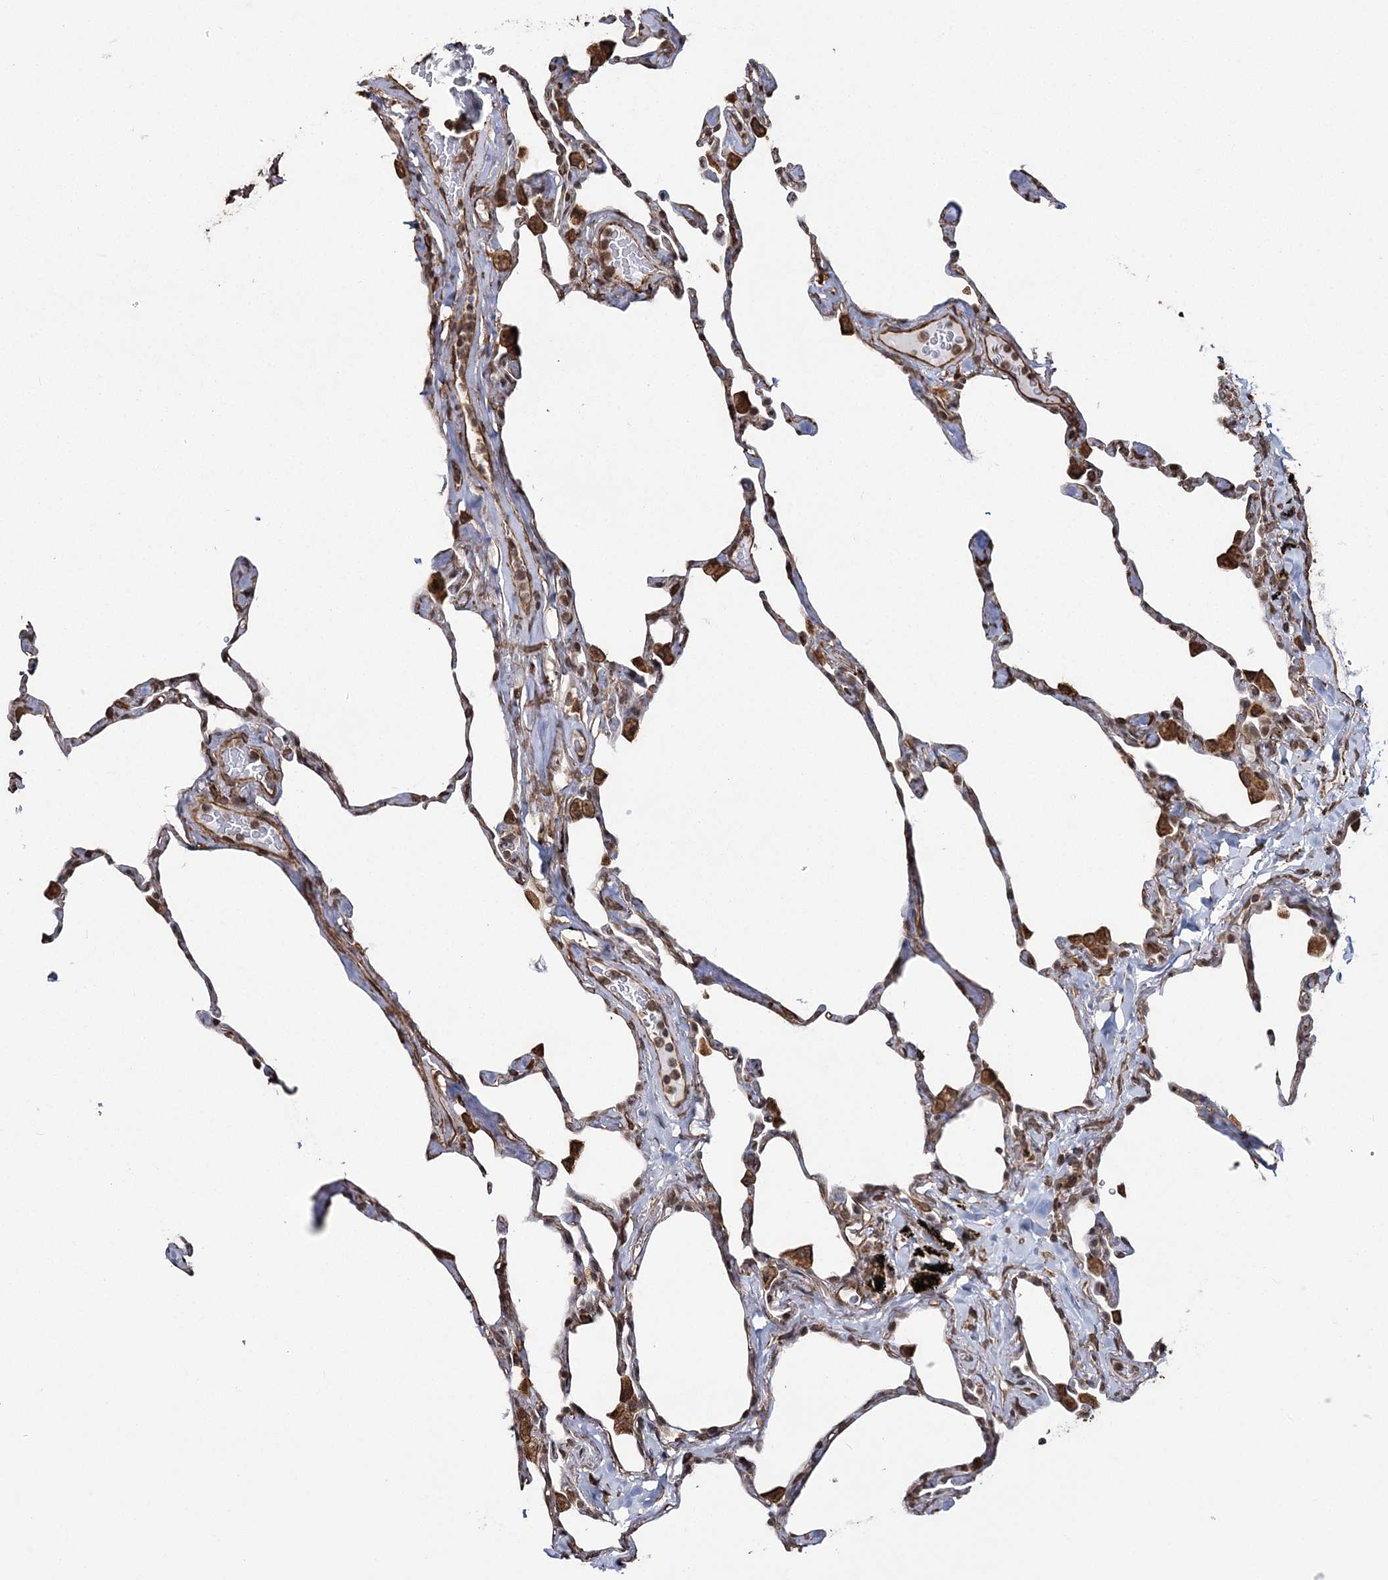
{"staining": {"intensity": "moderate", "quantity": "<25%", "location": "cytoplasmic/membranous"}, "tissue": "lung", "cell_type": "Alveolar cells", "image_type": "normal", "snomed": [{"axis": "morphology", "description": "Normal tissue, NOS"}, {"axis": "topography", "description": "Lung"}], "caption": "Lung stained with DAB IHC displays low levels of moderate cytoplasmic/membranous positivity in approximately <25% of alveolar cells.", "gene": "ATP11B", "patient": {"sex": "male", "age": 65}}